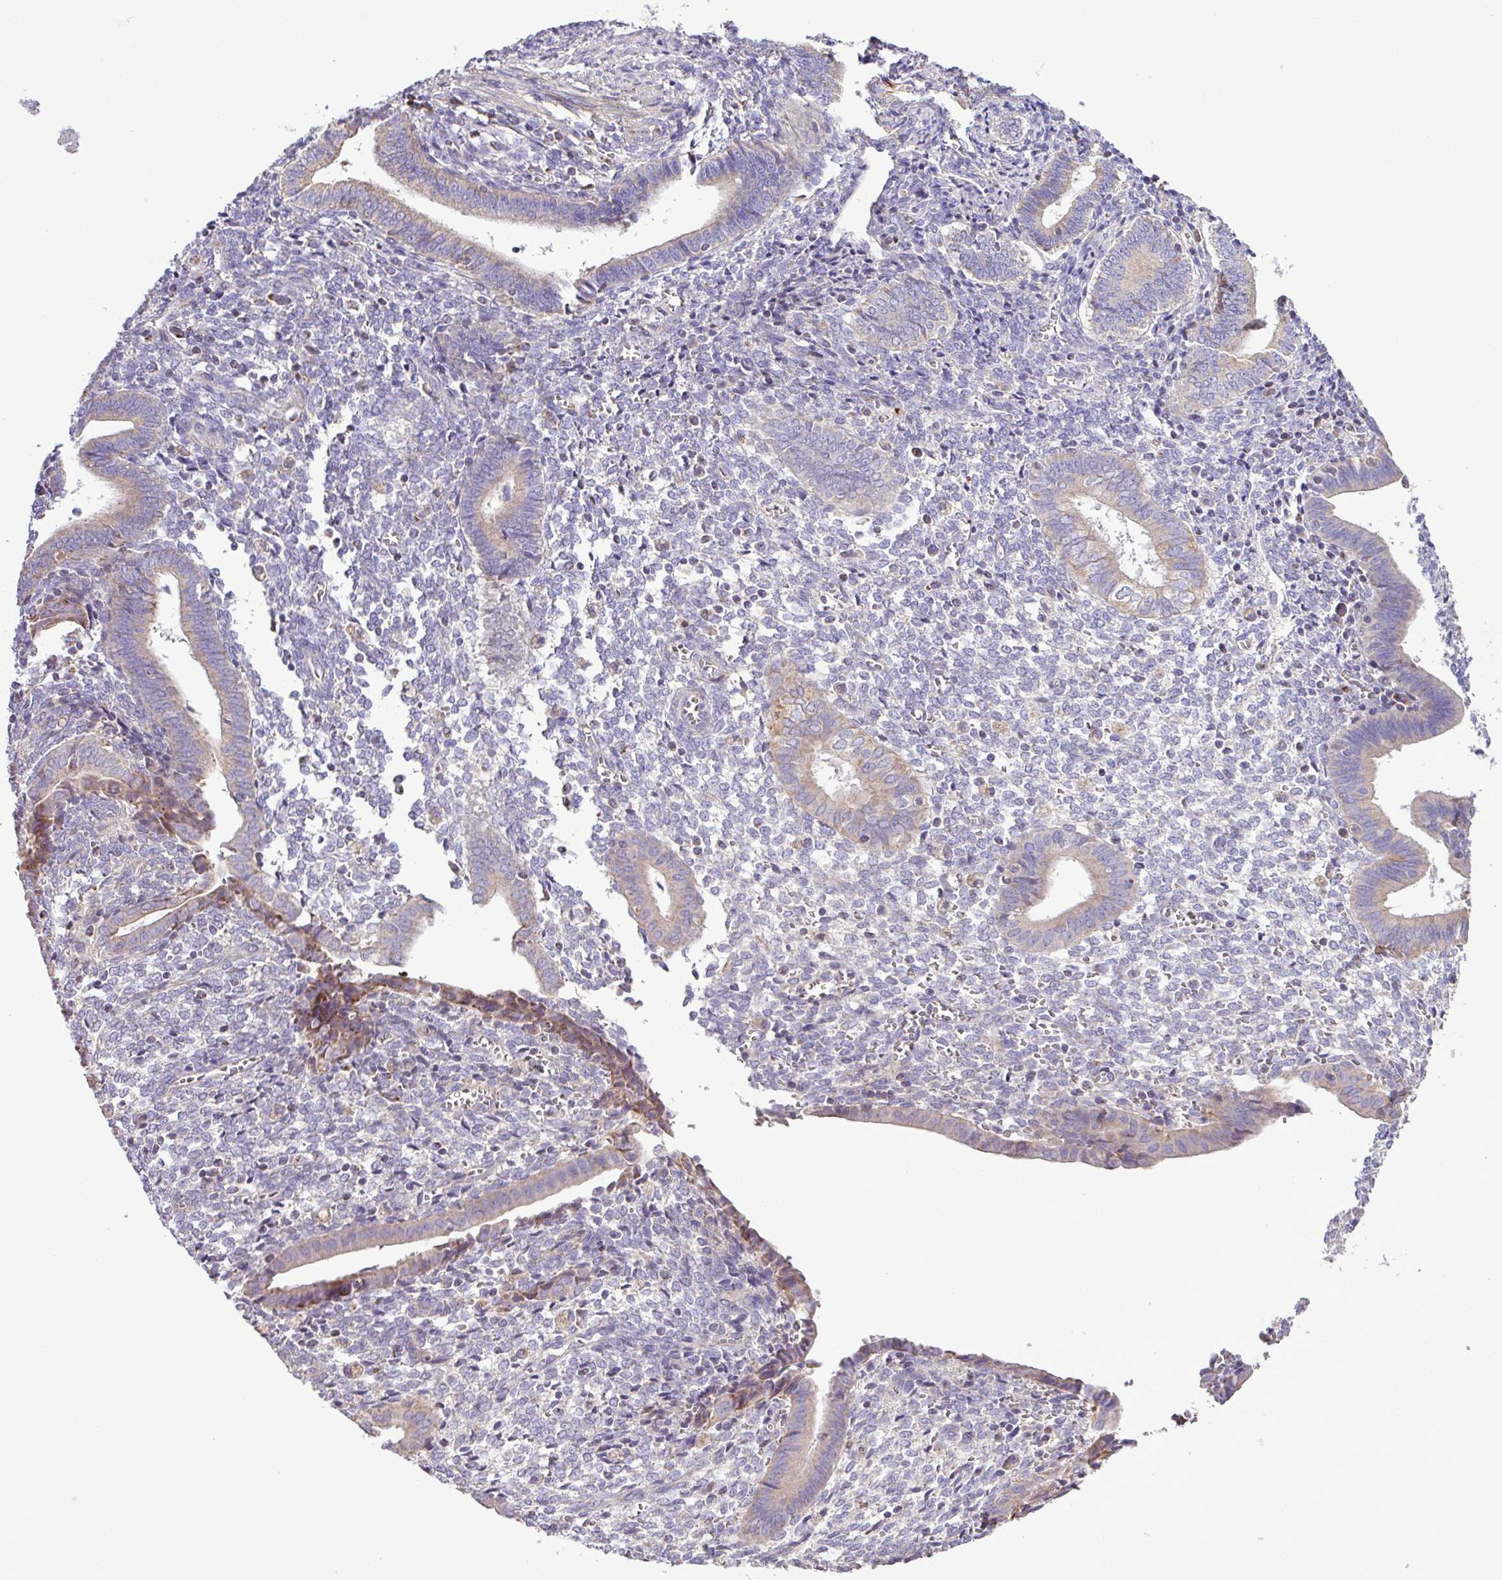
{"staining": {"intensity": "negative", "quantity": "none", "location": "none"}, "tissue": "endometrium", "cell_type": "Cells in endometrial stroma", "image_type": "normal", "snomed": [{"axis": "morphology", "description": "Normal tissue, NOS"}, {"axis": "topography", "description": "Other"}, {"axis": "topography", "description": "Endometrium"}], "caption": "High power microscopy histopathology image of an IHC image of unremarkable endometrium, revealing no significant positivity in cells in endometrial stroma.", "gene": "FAM183A", "patient": {"sex": "female", "age": 44}}